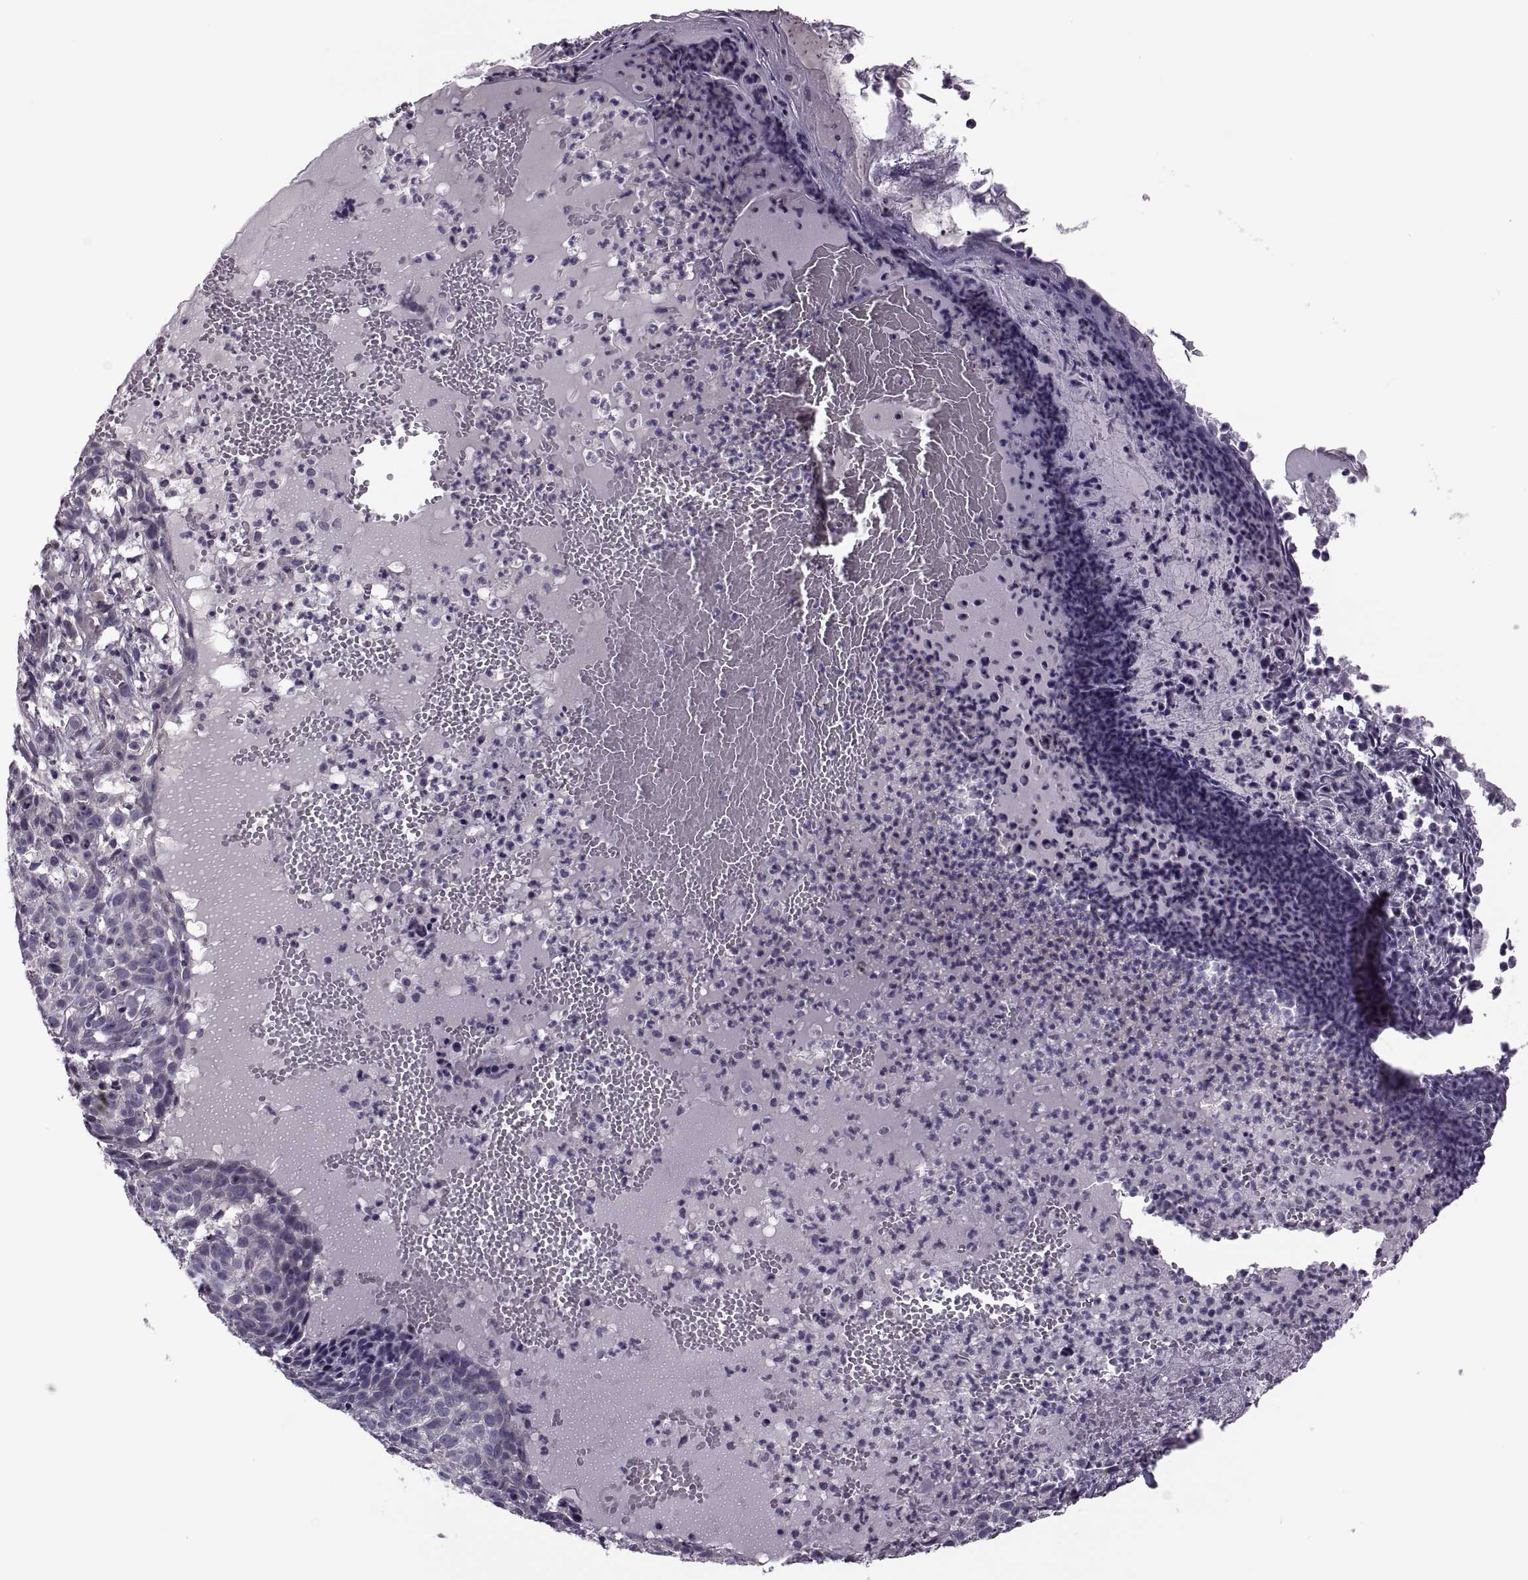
{"staining": {"intensity": "negative", "quantity": "none", "location": "none"}, "tissue": "skin cancer", "cell_type": "Tumor cells", "image_type": "cancer", "snomed": [{"axis": "morphology", "description": "Basal cell carcinoma"}, {"axis": "topography", "description": "Skin"}], "caption": "There is no significant staining in tumor cells of skin cancer. The staining is performed using DAB brown chromogen with nuclei counter-stained in using hematoxylin.", "gene": "PRSS54", "patient": {"sex": "male", "age": 90}}